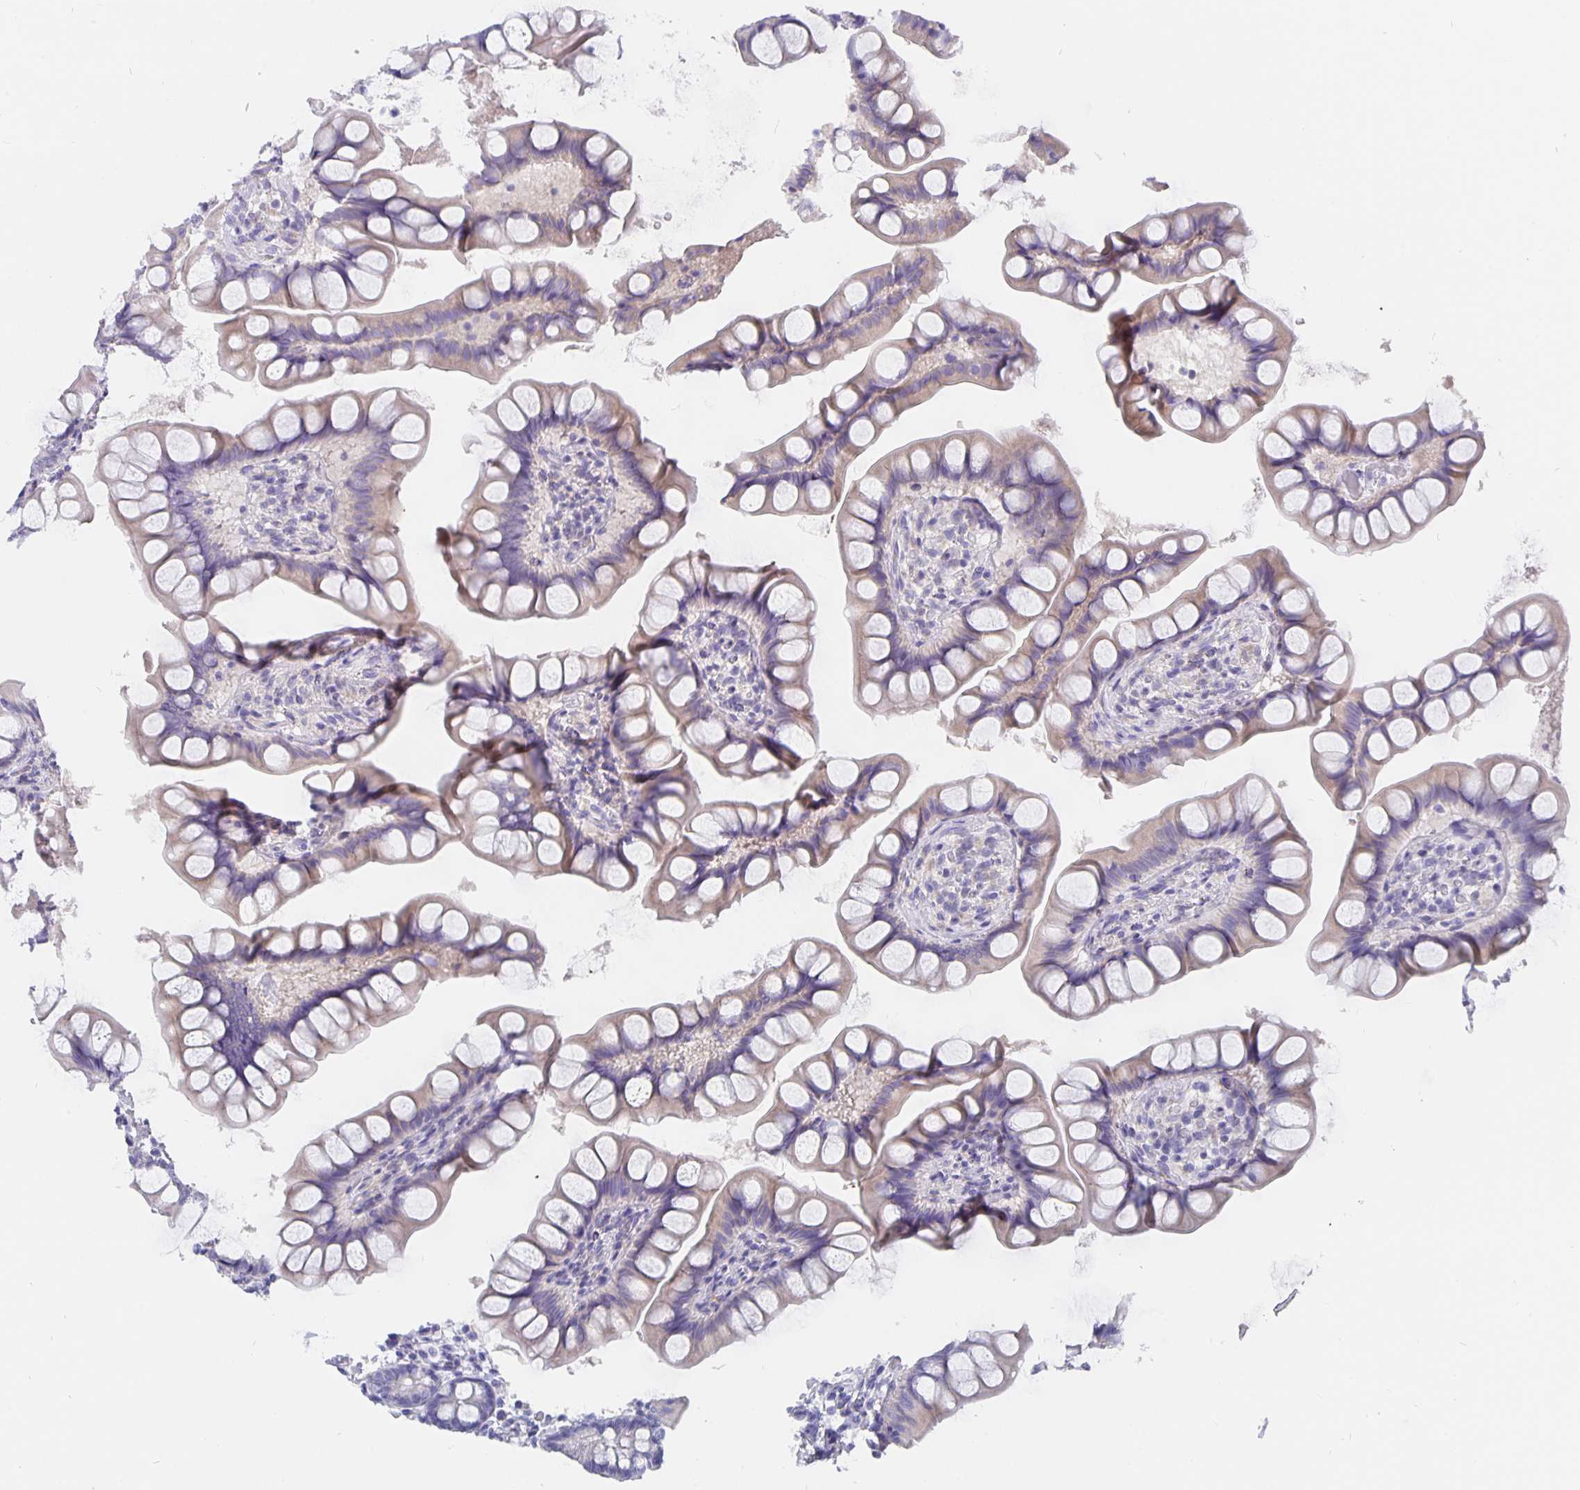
{"staining": {"intensity": "weak", "quantity": "25%-75%", "location": "cytoplasmic/membranous"}, "tissue": "small intestine", "cell_type": "Glandular cells", "image_type": "normal", "snomed": [{"axis": "morphology", "description": "Normal tissue, NOS"}, {"axis": "topography", "description": "Small intestine"}], "caption": "Normal small intestine reveals weak cytoplasmic/membranous positivity in about 25%-75% of glandular cells, visualized by immunohistochemistry.", "gene": "CFAP74", "patient": {"sex": "male", "age": 70}}